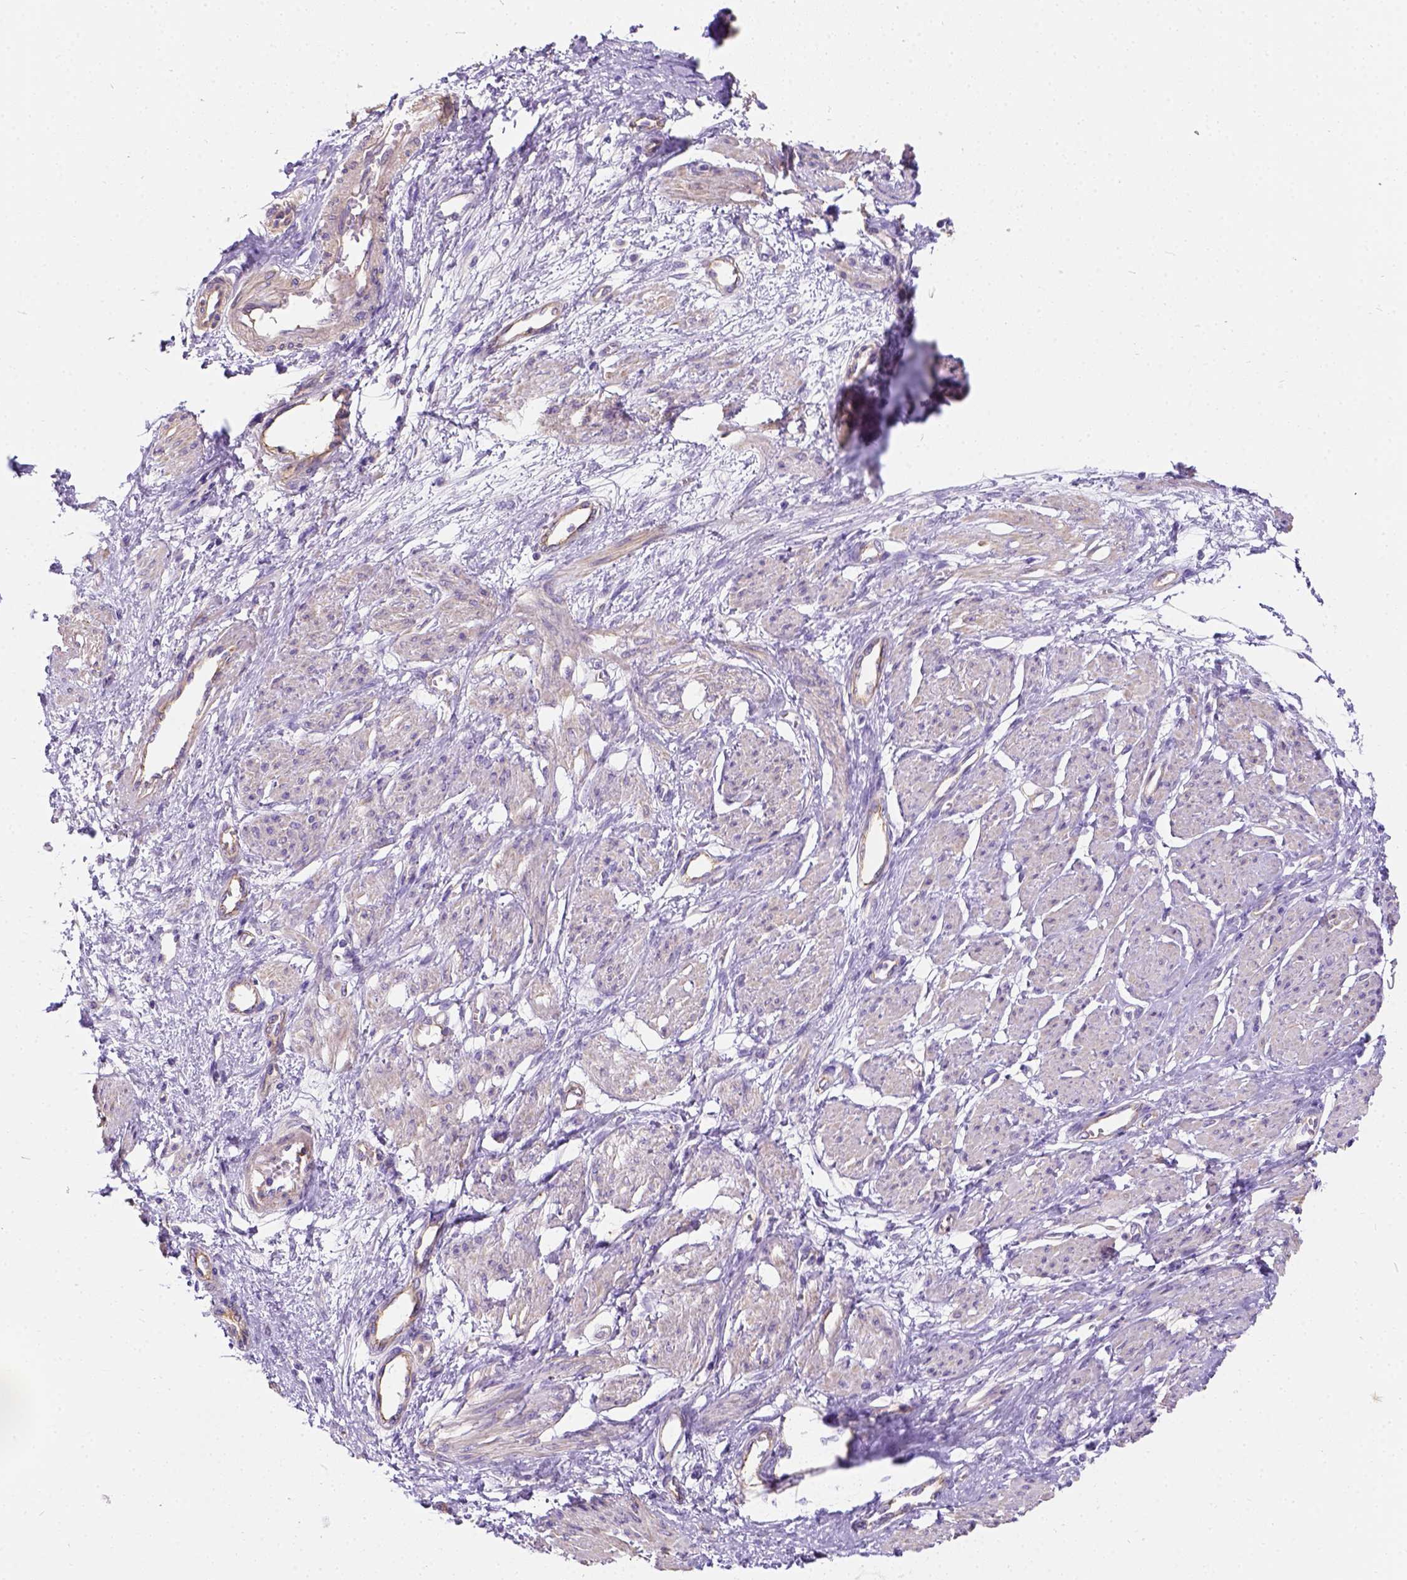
{"staining": {"intensity": "weak", "quantity": "25%-75%", "location": "cytoplasmic/membranous"}, "tissue": "smooth muscle", "cell_type": "Smooth muscle cells", "image_type": "normal", "snomed": [{"axis": "morphology", "description": "Normal tissue, NOS"}, {"axis": "topography", "description": "Smooth muscle"}, {"axis": "topography", "description": "Uterus"}], "caption": "This photomicrograph demonstrates immunohistochemistry (IHC) staining of benign smooth muscle, with low weak cytoplasmic/membranous staining in approximately 25%-75% of smooth muscle cells.", "gene": "PHF7", "patient": {"sex": "female", "age": 39}}